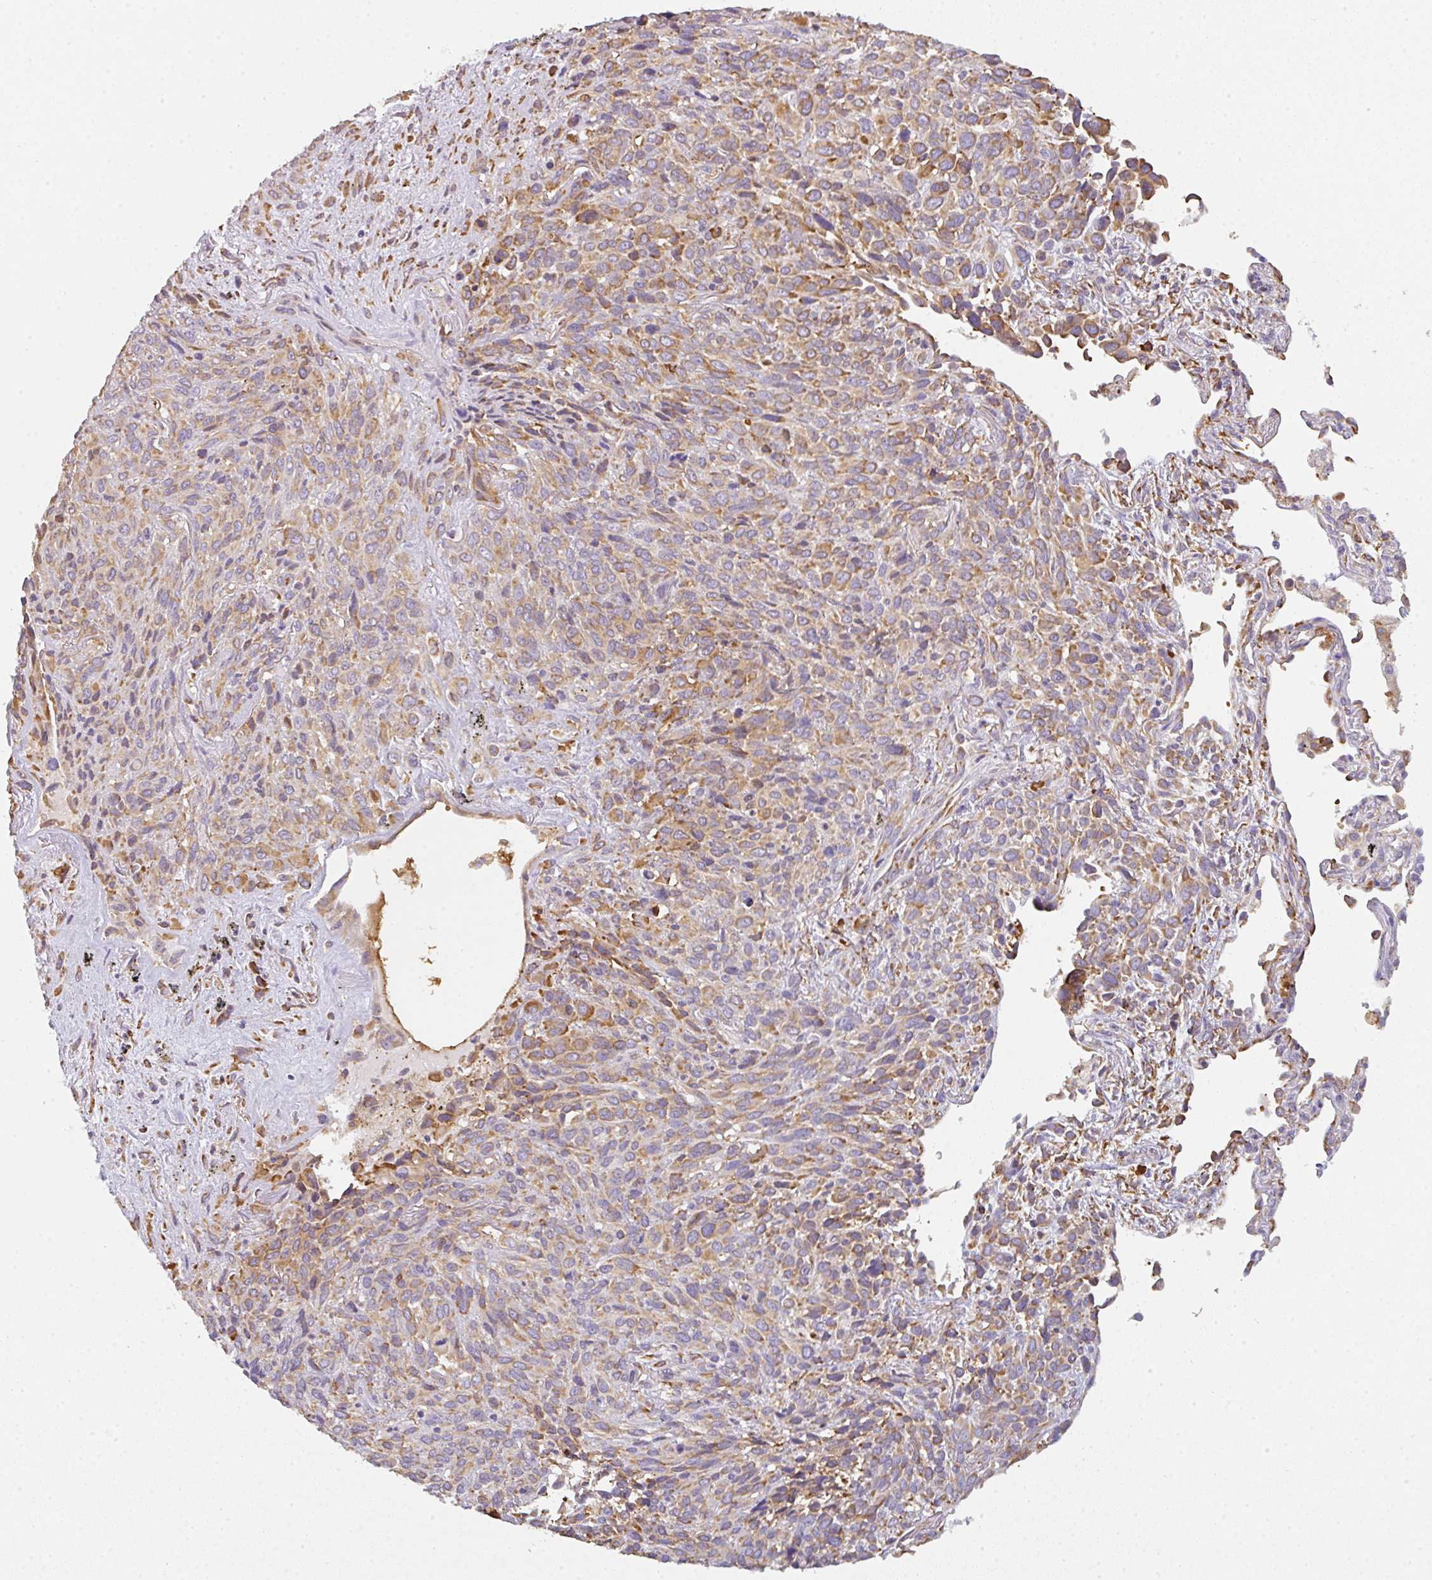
{"staining": {"intensity": "weak", "quantity": "25%-75%", "location": "cytoplasmic/membranous"}, "tissue": "melanoma", "cell_type": "Tumor cells", "image_type": "cancer", "snomed": [{"axis": "morphology", "description": "Malignant melanoma, Metastatic site"}, {"axis": "topography", "description": "Lung"}], "caption": "IHC image of neoplastic tissue: malignant melanoma (metastatic site) stained using immunohistochemistry (IHC) demonstrates low levels of weak protein expression localized specifically in the cytoplasmic/membranous of tumor cells, appearing as a cytoplasmic/membranous brown color.", "gene": "DOK4", "patient": {"sex": "male", "age": 48}}